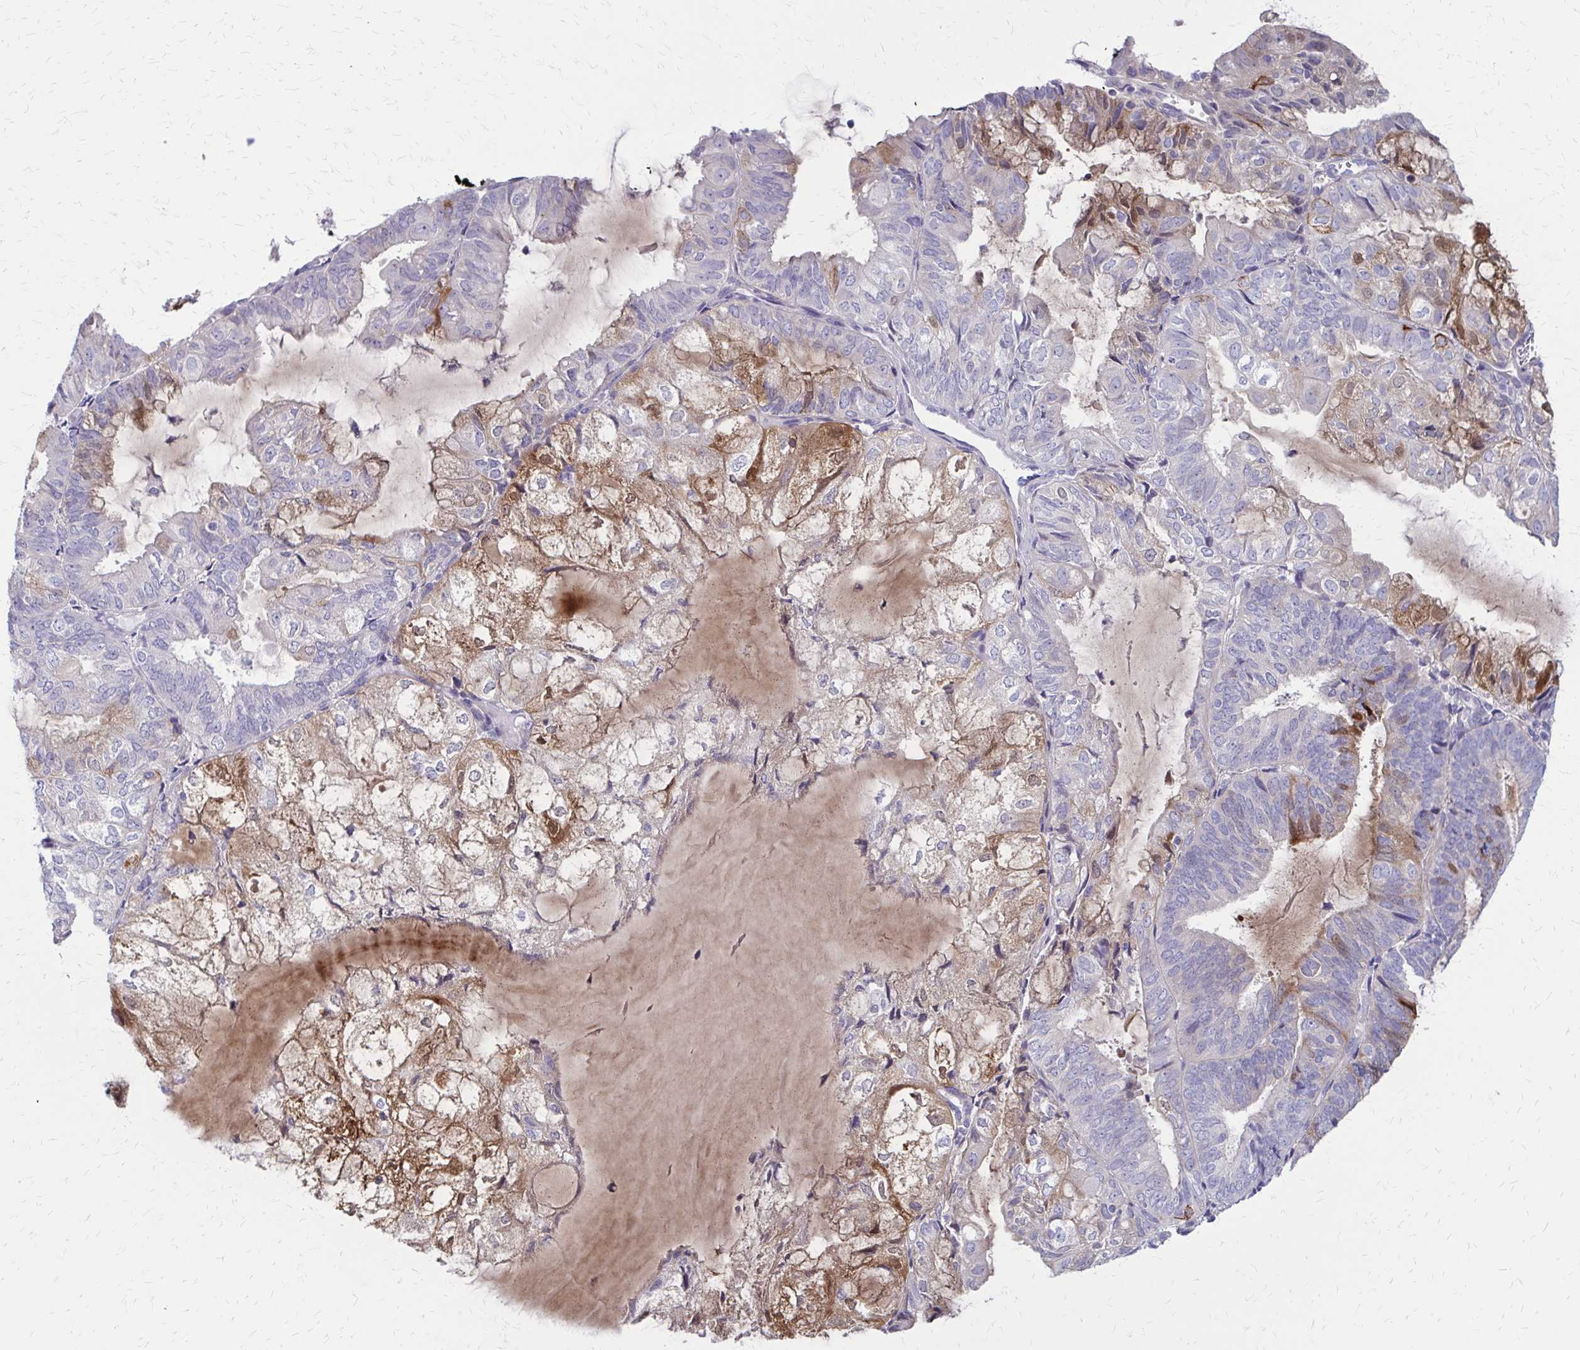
{"staining": {"intensity": "moderate", "quantity": "<25%", "location": "cytoplasmic/membranous"}, "tissue": "endometrial cancer", "cell_type": "Tumor cells", "image_type": "cancer", "snomed": [{"axis": "morphology", "description": "Adenocarcinoma, NOS"}, {"axis": "topography", "description": "Endometrium"}], "caption": "Adenocarcinoma (endometrial) stained with DAB (3,3'-diaminobenzidine) immunohistochemistry exhibits low levels of moderate cytoplasmic/membranous staining in about <25% of tumor cells.", "gene": "GLYATL2", "patient": {"sex": "female", "age": 81}}